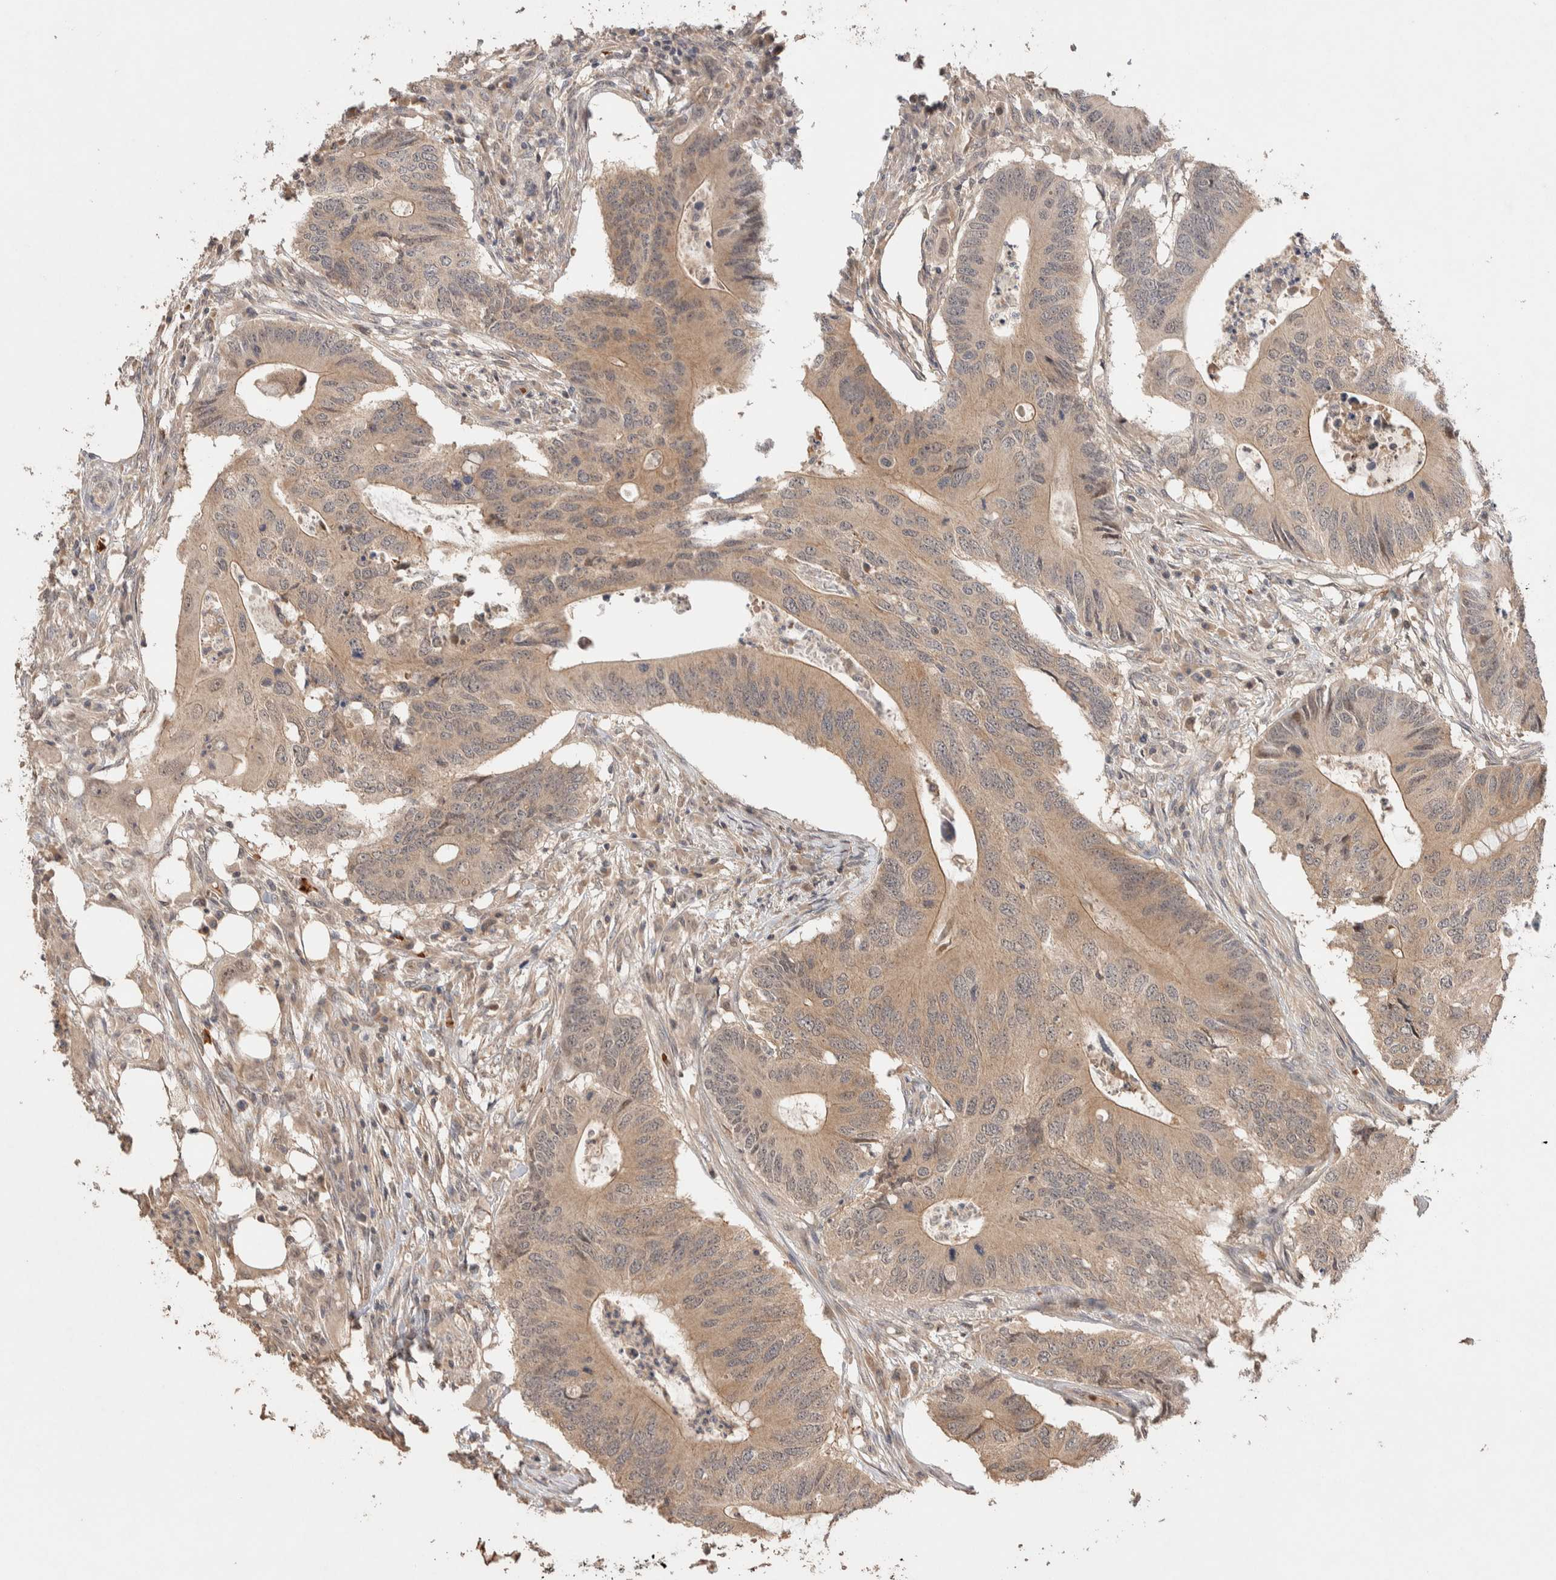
{"staining": {"intensity": "moderate", "quantity": ">75%", "location": "cytoplasmic/membranous"}, "tissue": "colorectal cancer", "cell_type": "Tumor cells", "image_type": "cancer", "snomed": [{"axis": "morphology", "description": "Adenocarcinoma, NOS"}, {"axis": "topography", "description": "Colon"}], "caption": "Immunohistochemical staining of human colorectal cancer demonstrates medium levels of moderate cytoplasmic/membranous protein positivity in about >75% of tumor cells.", "gene": "CASK", "patient": {"sex": "male", "age": 71}}